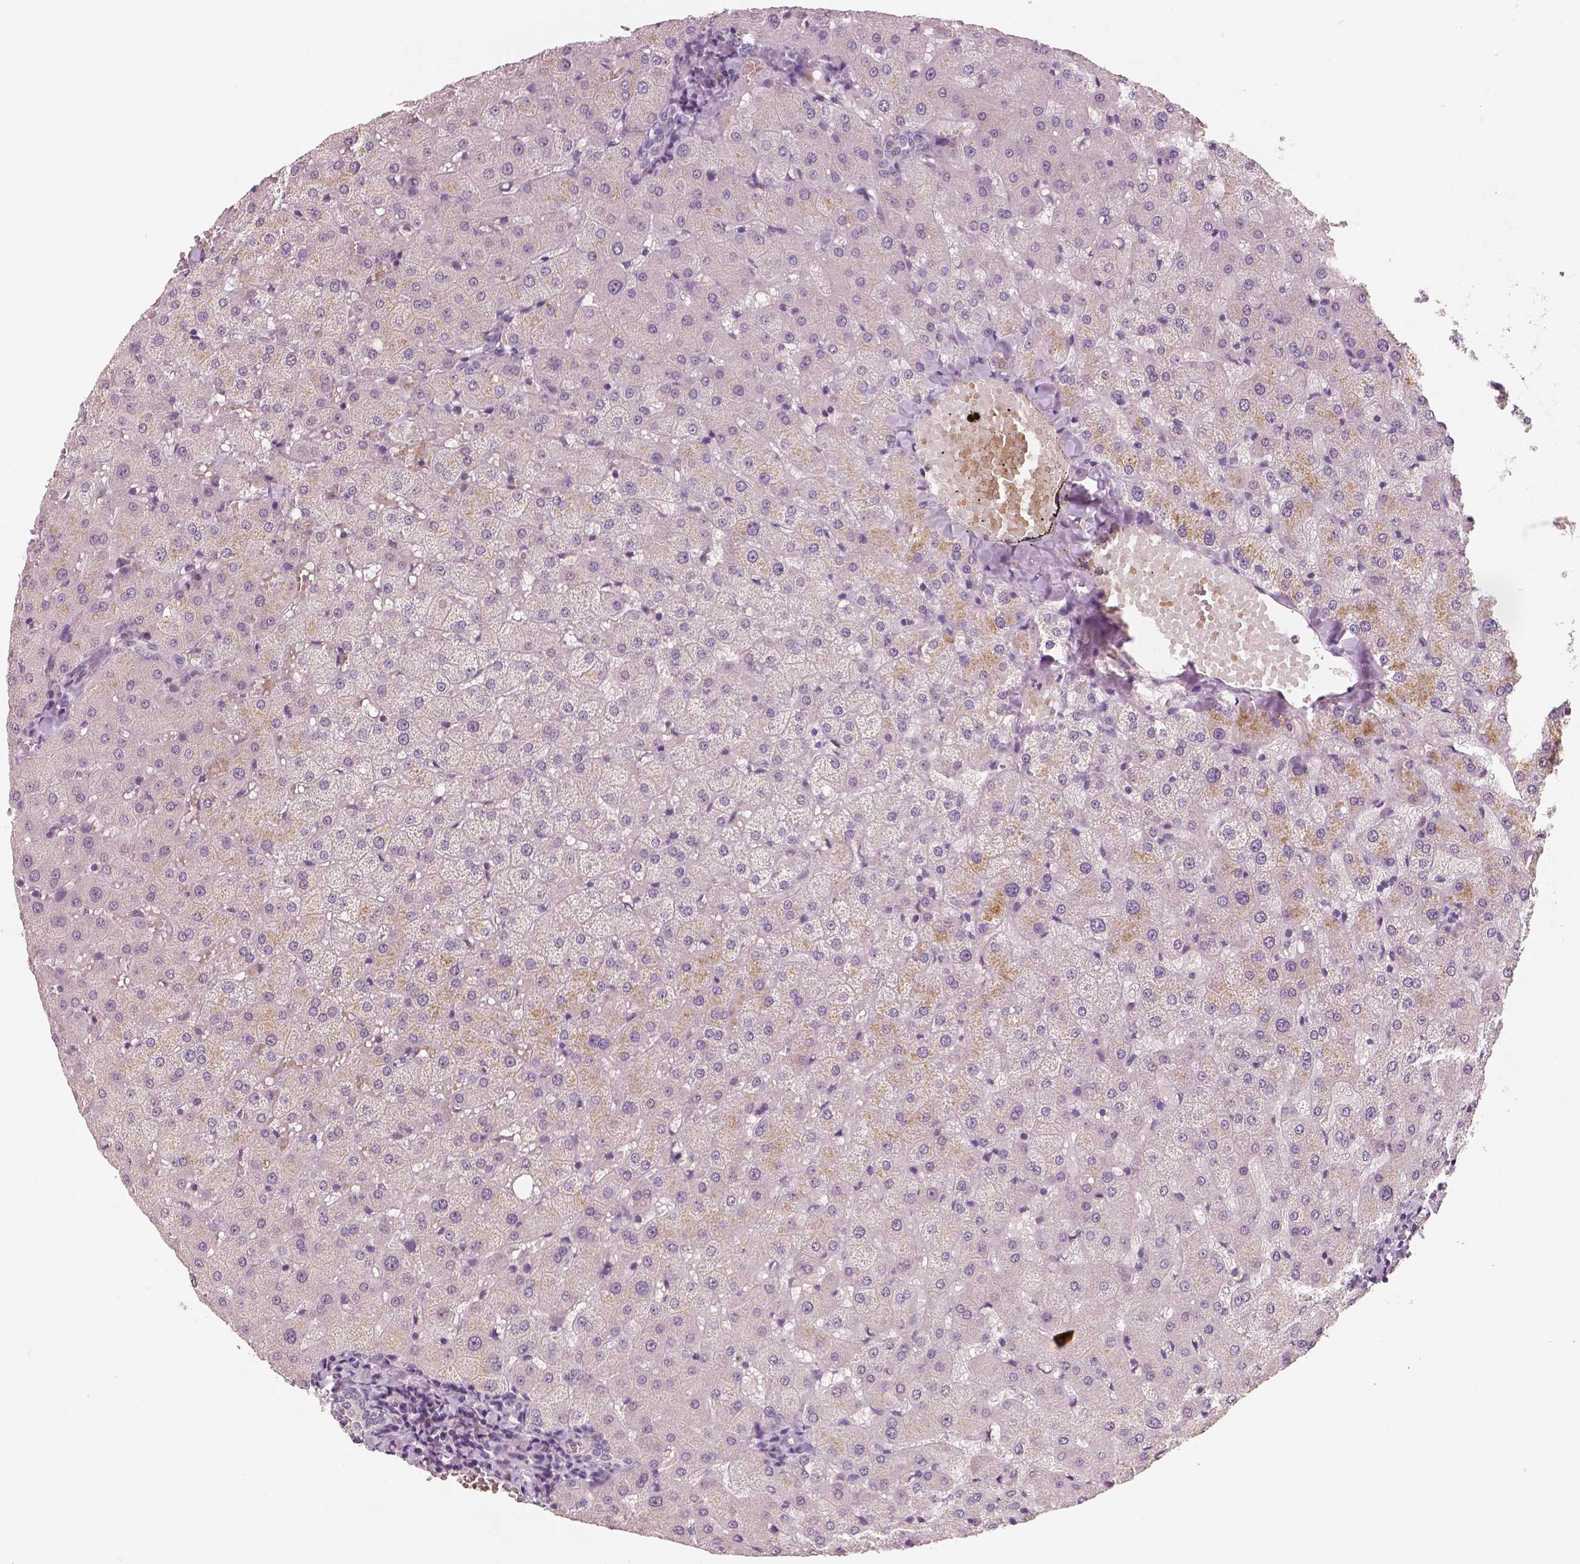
{"staining": {"intensity": "negative", "quantity": "none", "location": "none"}, "tissue": "liver", "cell_type": "Cholangiocytes", "image_type": "normal", "snomed": [{"axis": "morphology", "description": "Normal tissue, NOS"}, {"axis": "topography", "description": "Liver"}], "caption": "This is a histopathology image of IHC staining of unremarkable liver, which shows no expression in cholangiocytes.", "gene": "RNASE7", "patient": {"sex": "female", "age": 50}}